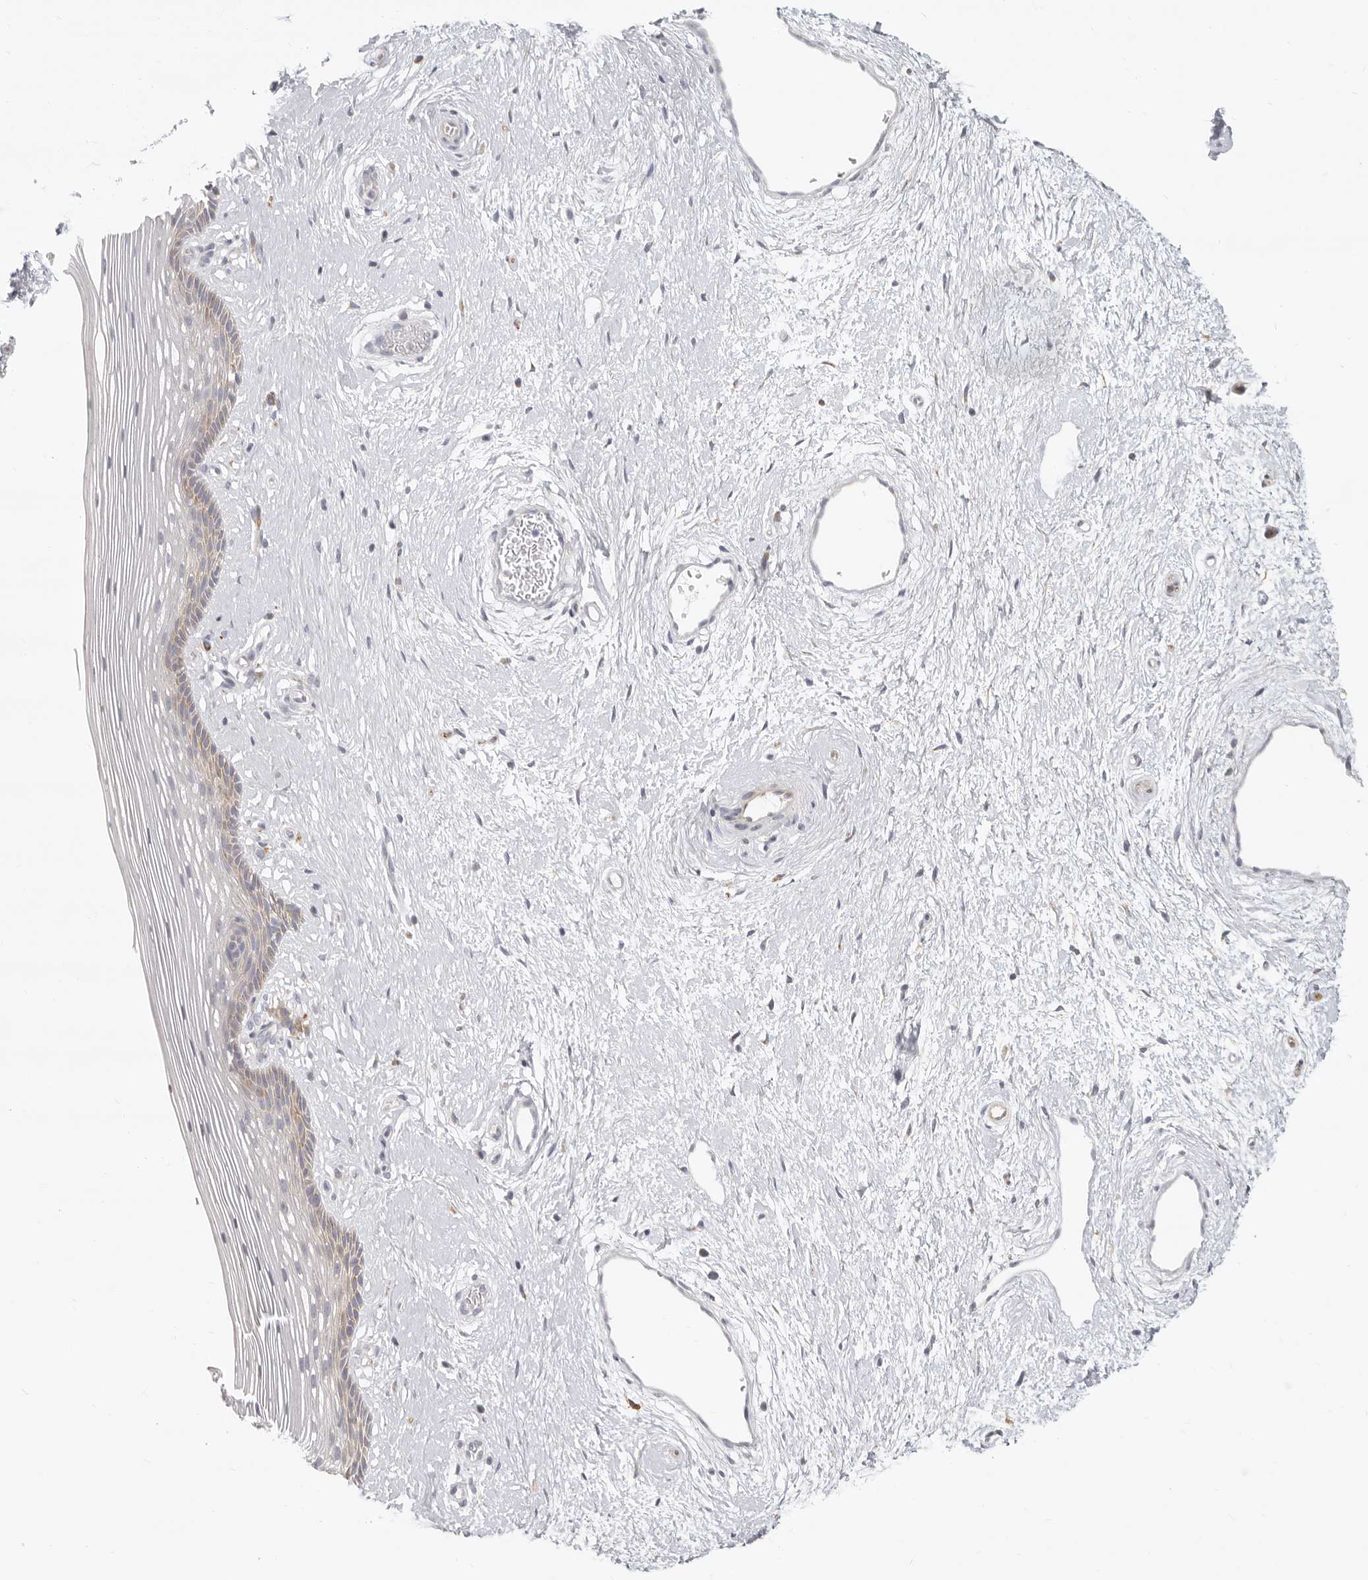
{"staining": {"intensity": "weak", "quantity": "<25%", "location": "cytoplasmic/membranous"}, "tissue": "vagina", "cell_type": "Squamous epithelial cells", "image_type": "normal", "snomed": [{"axis": "morphology", "description": "Normal tissue, NOS"}, {"axis": "topography", "description": "Vagina"}], "caption": "Human vagina stained for a protein using IHC shows no positivity in squamous epithelial cells.", "gene": "NIBAN1", "patient": {"sex": "female", "age": 46}}